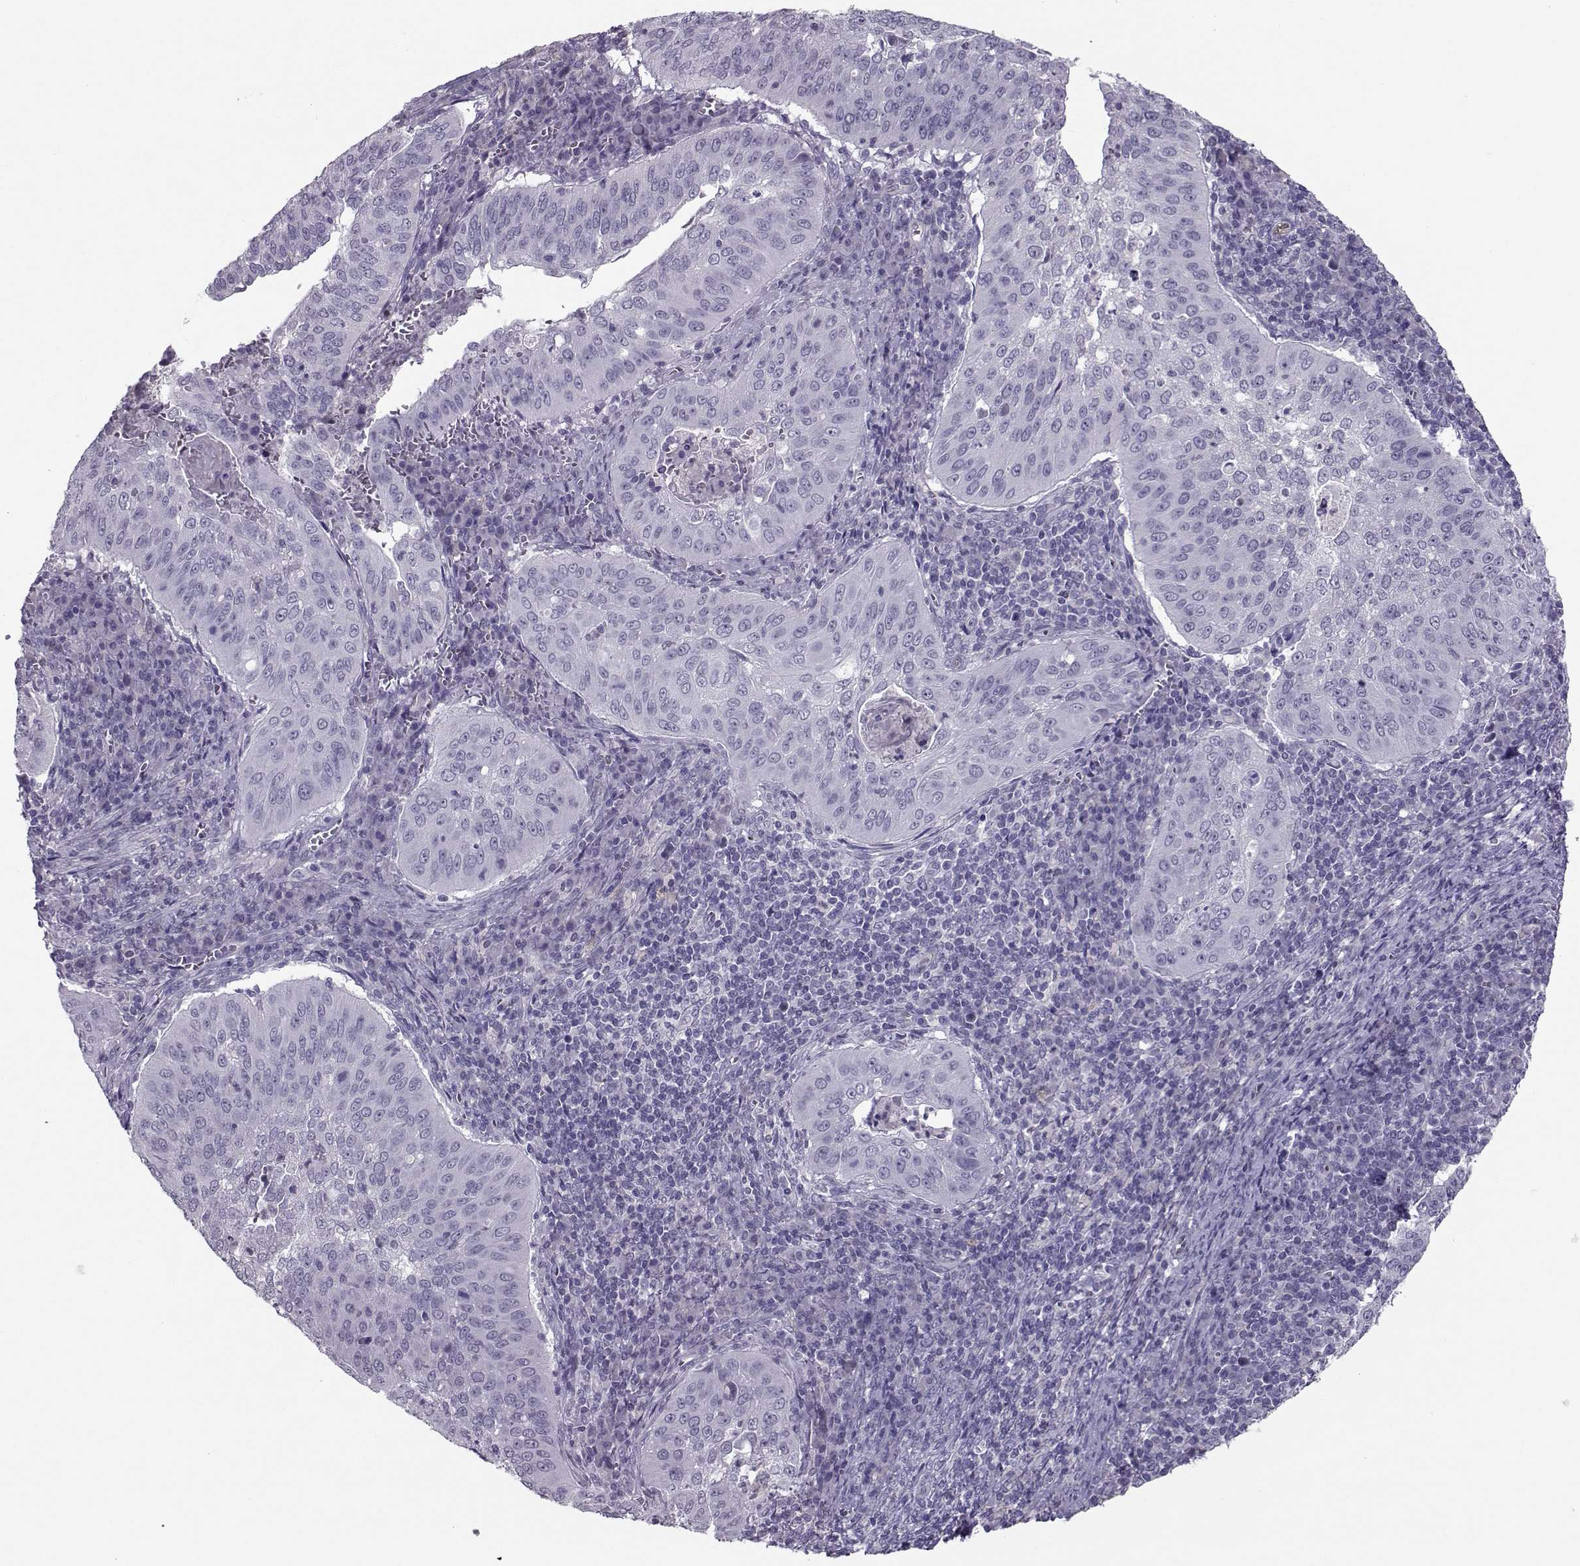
{"staining": {"intensity": "negative", "quantity": "none", "location": "none"}, "tissue": "cervical cancer", "cell_type": "Tumor cells", "image_type": "cancer", "snomed": [{"axis": "morphology", "description": "Squamous cell carcinoma, NOS"}, {"axis": "topography", "description": "Cervix"}], "caption": "The micrograph reveals no staining of tumor cells in squamous cell carcinoma (cervical). (Stains: DAB immunohistochemistry (IHC) with hematoxylin counter stain, Microscopy: brightfield microscopy at high magnification).", "gene": "ASRGL1", "patient": {"sex": "female", "age": 39}}